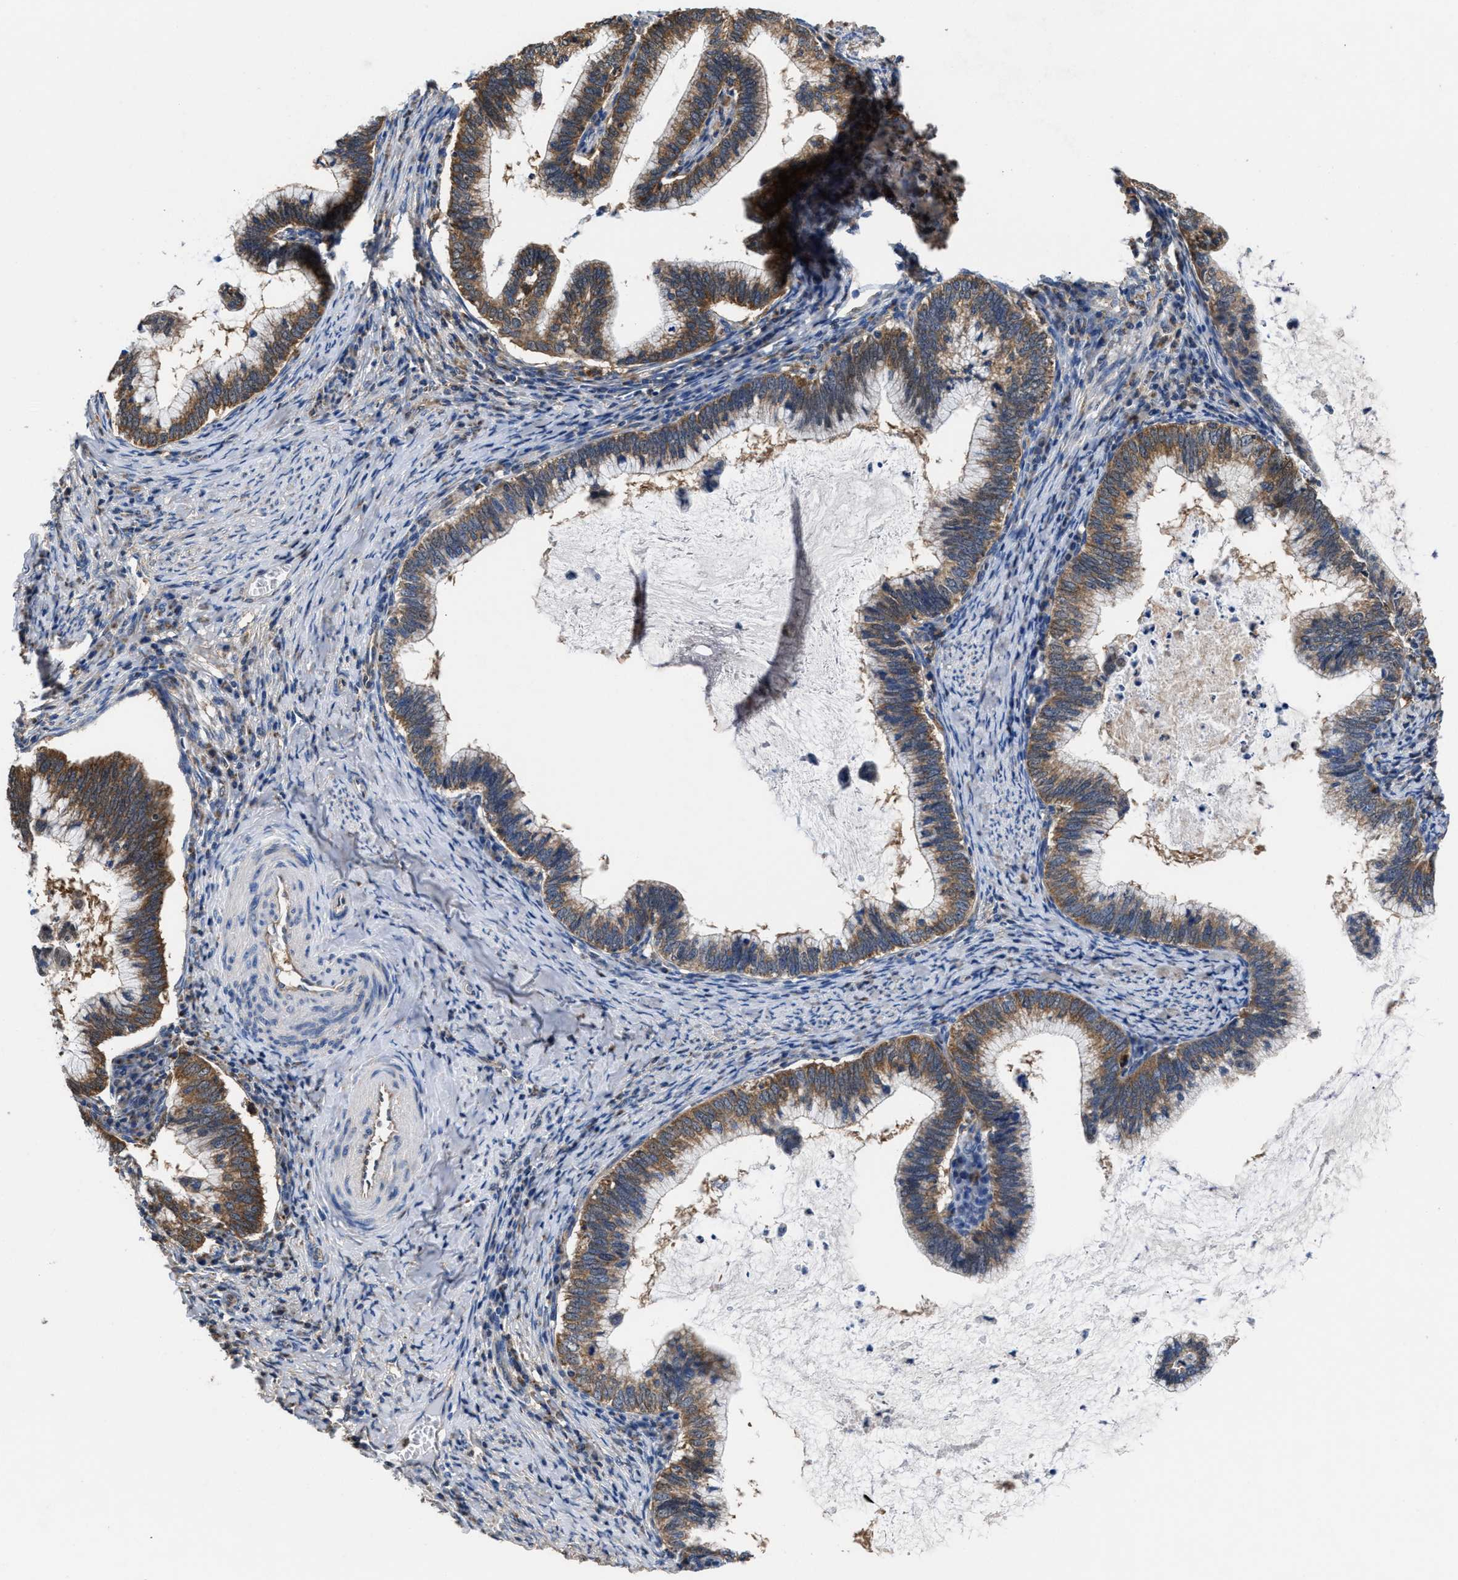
{"staining": {"intensity": "moderate", "quantity": ">75%", "location": "cytoplasmic/membranous"}, "tissue": "cervical cancer", "cell_type": "Tumor cells", "image_type": "cancer", "snomed": [{"axis": "morphology", "description": "Adenocarcinoma, NOS"}, {"axis": "topography", "description": "Cervix"}], "caption": "Immunohistochemistry (IHC) of cervical adenocarcinoma displays medium levels of moderate cytoplasmic/membranous staining in about >75% of tumor cells.", "gene": "ACLY", "patient": {"sex": "female", "age": 36}}